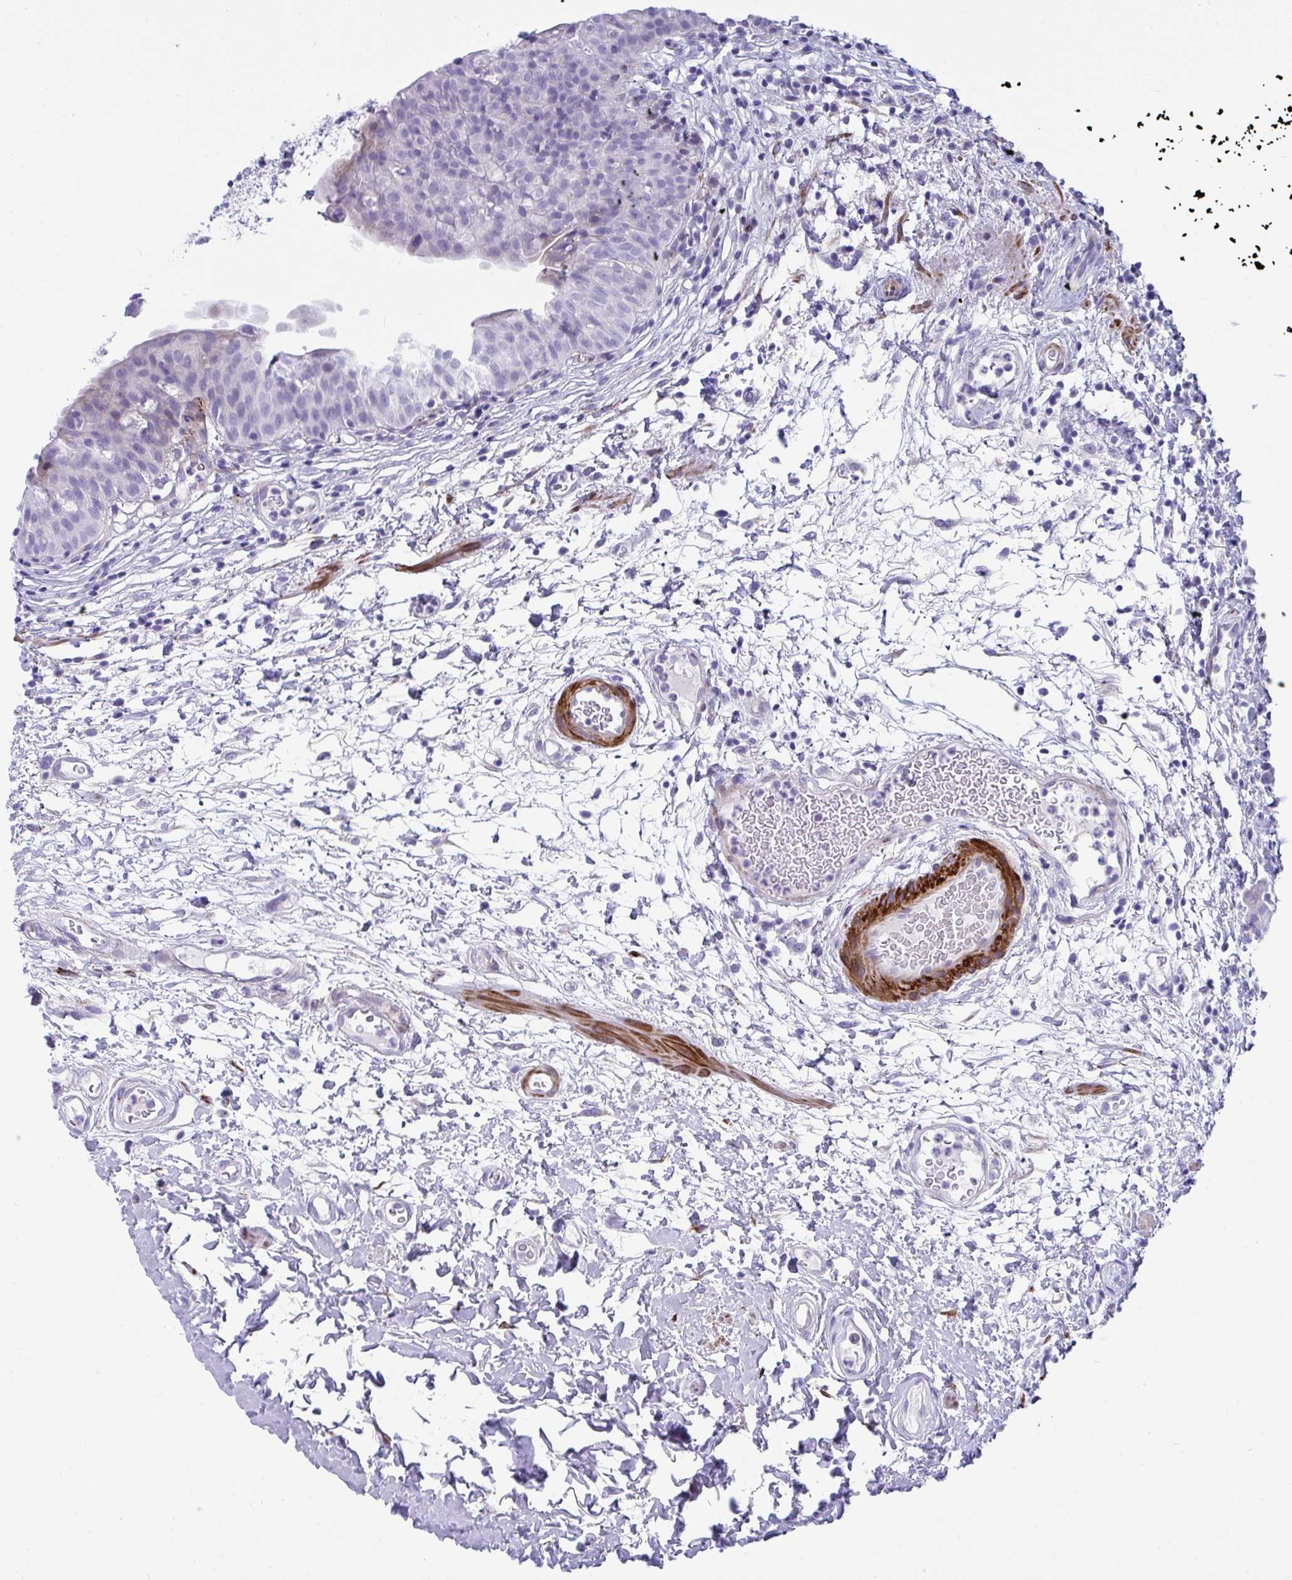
{"staining": {"intensity": "negative", "quantity": "none", "location": "none"}, "tissue": "urinary bladder", "cell_type": "Urothelial cells", "image_type": "normal", "snomed": [{"axis": "morphology", "description": "Normal tissue, NOS"}, {"axis": "morphology", "description": "Inflammation, NOS"}, {"axis": "topography", "description": "Urinary bladder"}], "caption": "The histopathology image demonstrates no staining of urothelial cells in unremarkable urinary bladder. (Stains: DAB immunohistochemistry (IHC) with hematoxylin counter stain, Microscopy: brightfield microscopy at high magnification).", "gene": "GRXCR2", "patient": {"sex": "male", "age": 57}}